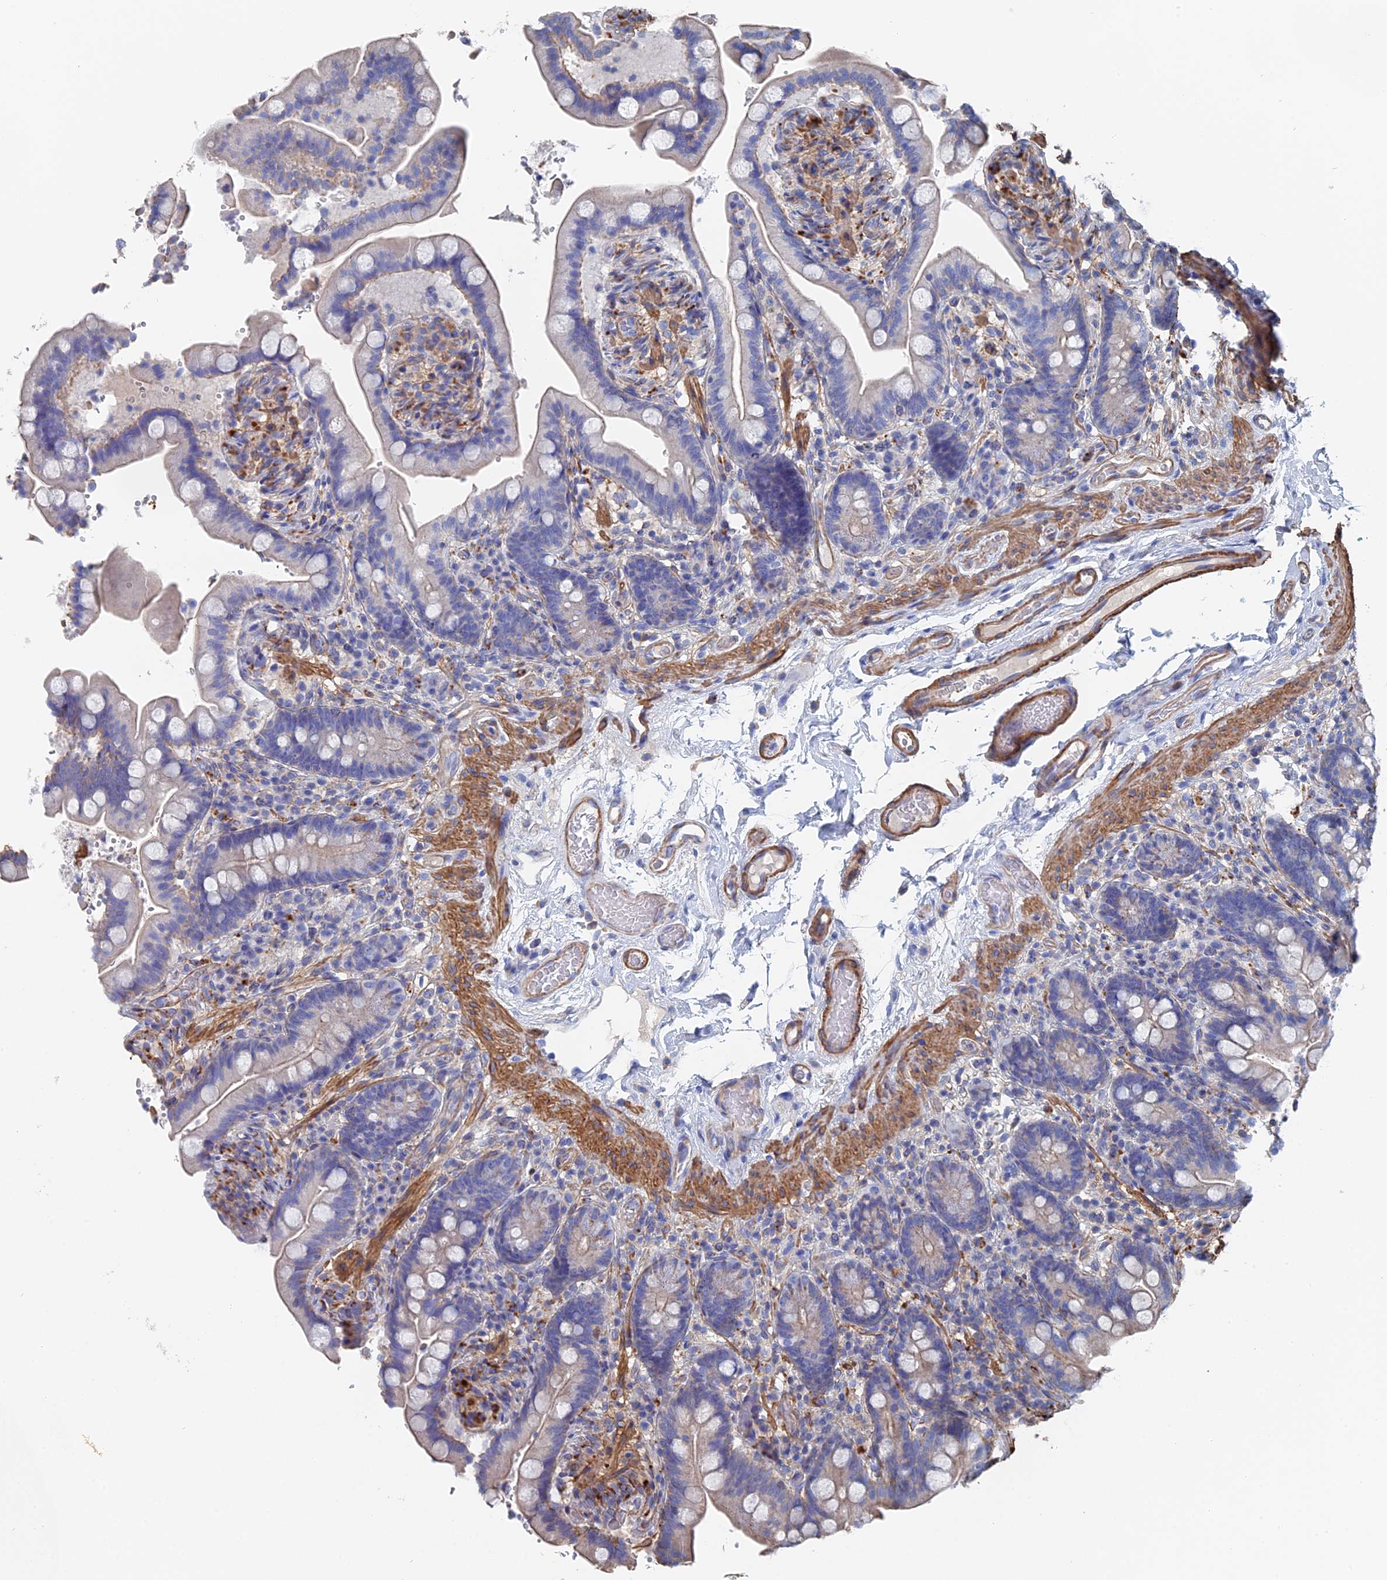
{"staining": {"intensity": "moderate", "quantity": "25%-75%", "location": "cytoplasmic/membranous"}, "tissue": "colon", "cell_type": "Endothelial cells", "image_type": "normal", "snomed": [{"axis": "morphology", "description": "Normal tissue, NOS"}, {"axis": "topography", "description": "Smooth muscle"}, {"axis": "topography", "description": "Colon"}], "caption": "This is an image of immunohistochemistry (IHC) staining of unremarkable colon, which shows moderate expression in the cytoplasmic/membranous of endothelial cells.", "gene": "STRA6", "patient": {"sex": "male", "age": 73}}